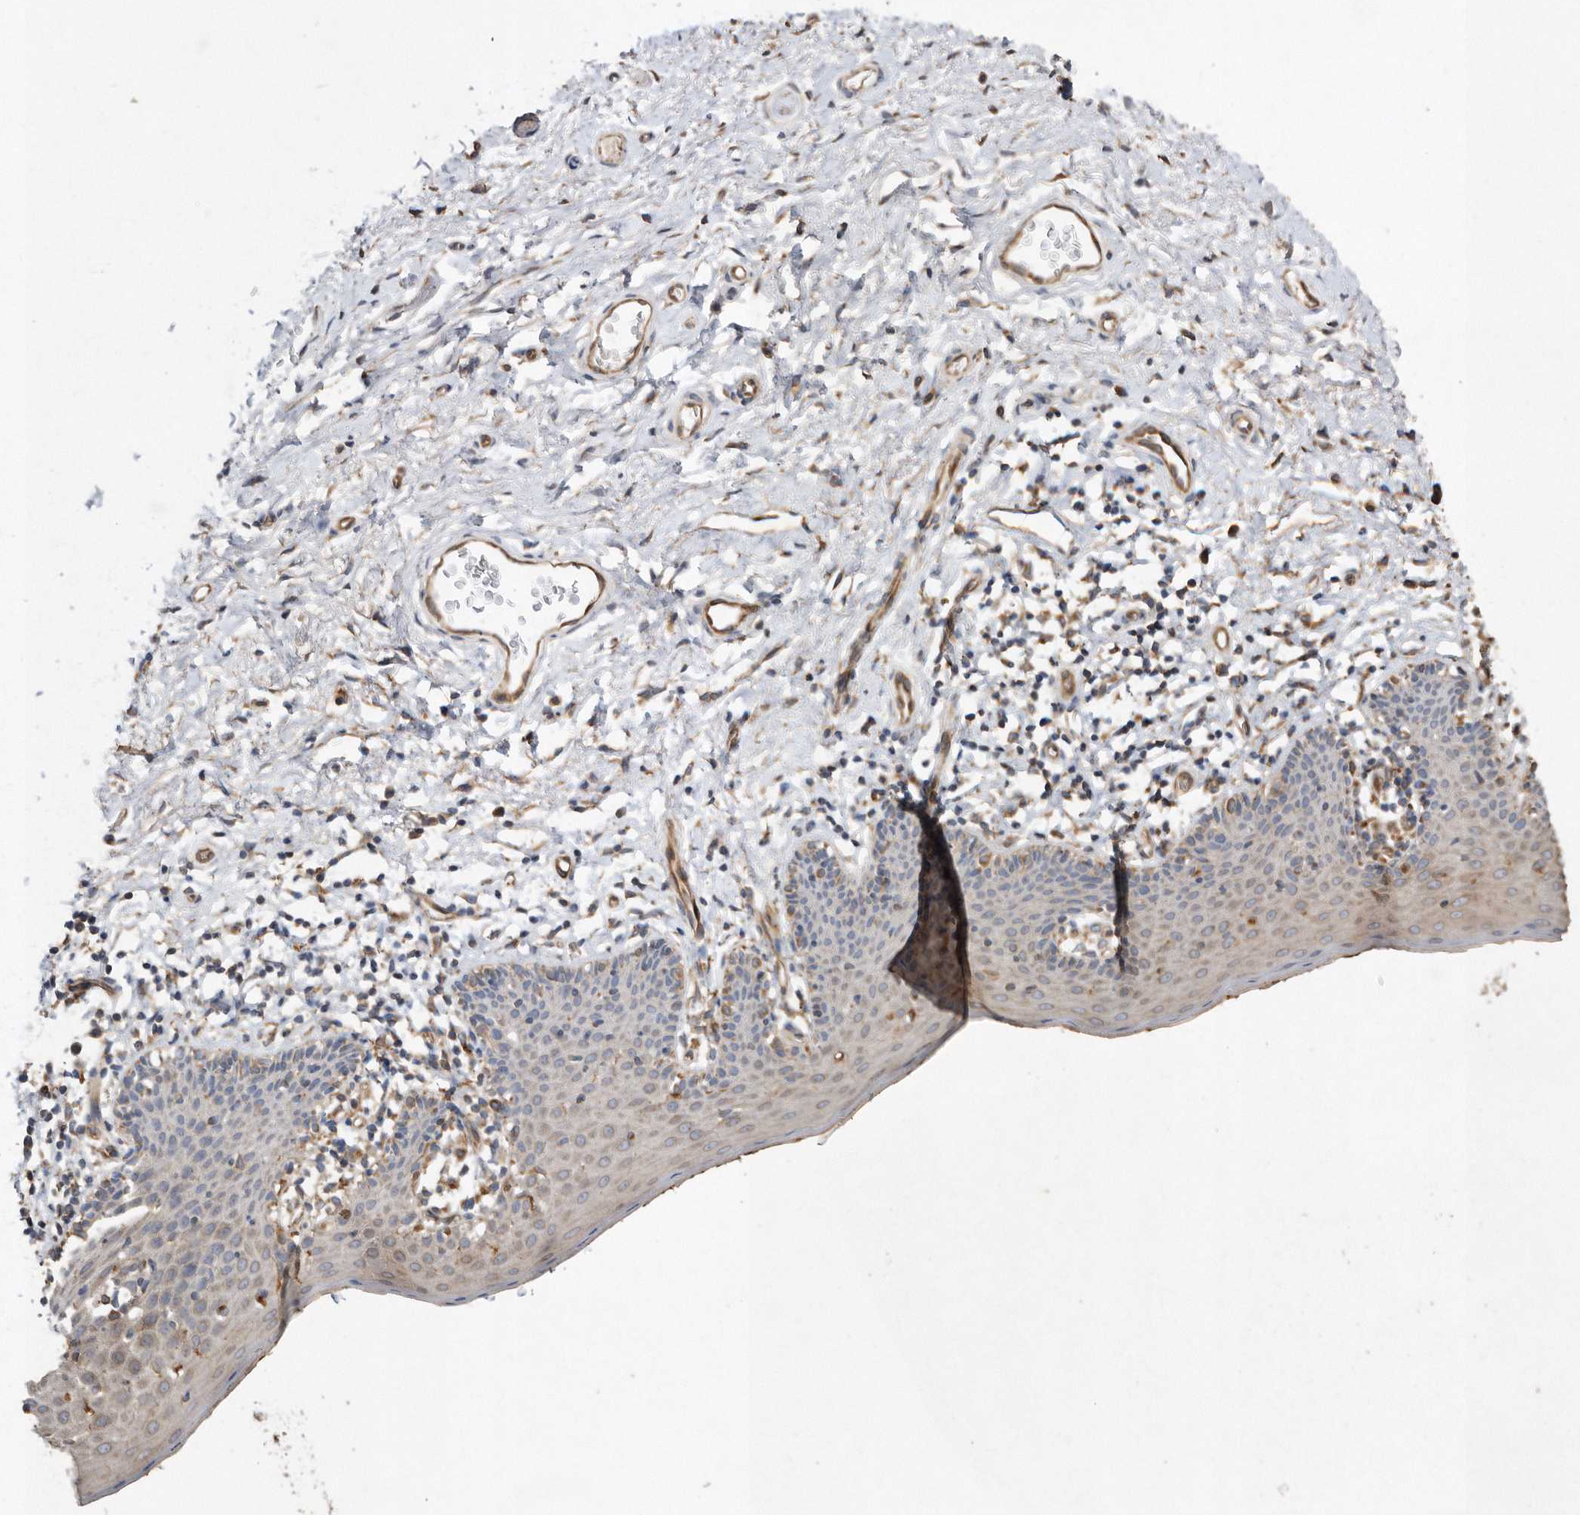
{"staining": {"intensity": "moderate", "quantity": "<25%", "location": "cytoplasmic/membranous"}, "tissue": "skin", "cell_type": "Epidermal cells", "image_type": "normal", "snomed": [{"axis": "morphology", "description": "Normal tissue, NOS"}, {"axis": "topography", "description": "Vulva"}], "caption": "Immunohistochemical staining of unremarkable human skin exhibits moderate cytoplasmic/membranous protein staining in about <25% of epidermal cells.", "gene": "PON2", "patient": {"sex": "female", "age": 66}}